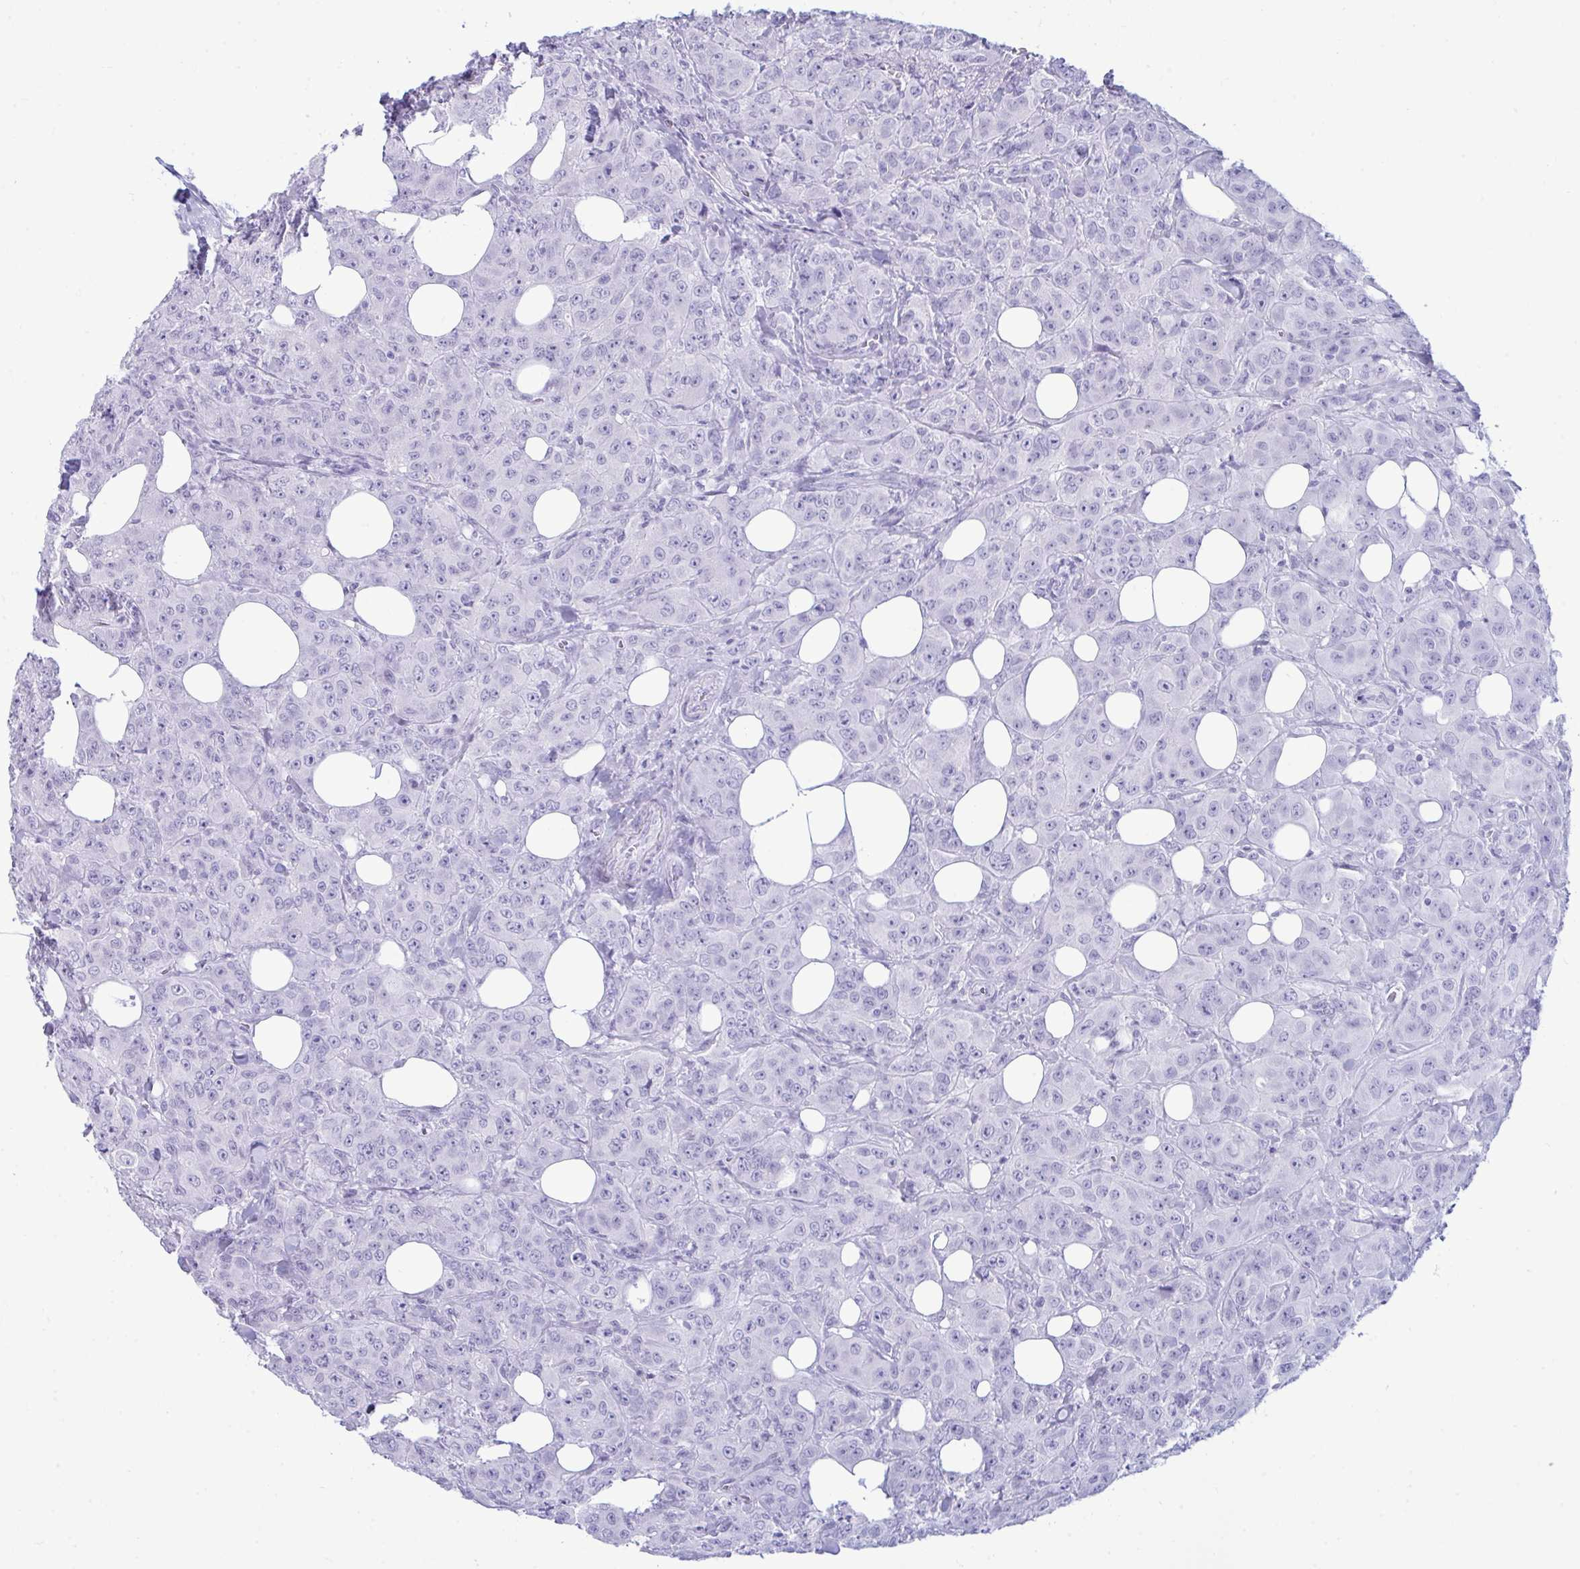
{"staining": {"intensity": "negative", "quantity": "none", "location": "none"}, "tissue": "breast cancer", "cell_type": "Tumor cells", "image_type": "cancer", "snomed": [{"axis": "morphology", "description": "Normal tissue, NOS"}, {"axis": "morphology", "description": "Duct carcinoma"}, {"axis": "topography", "description": "Breast"}], "caption": "Image shows no significant protein staining in tumor cells of breast cancer (intraductal carcinoma).", "gene": "ANKRD60", "patient": {"sex": "female", "age": 43}}